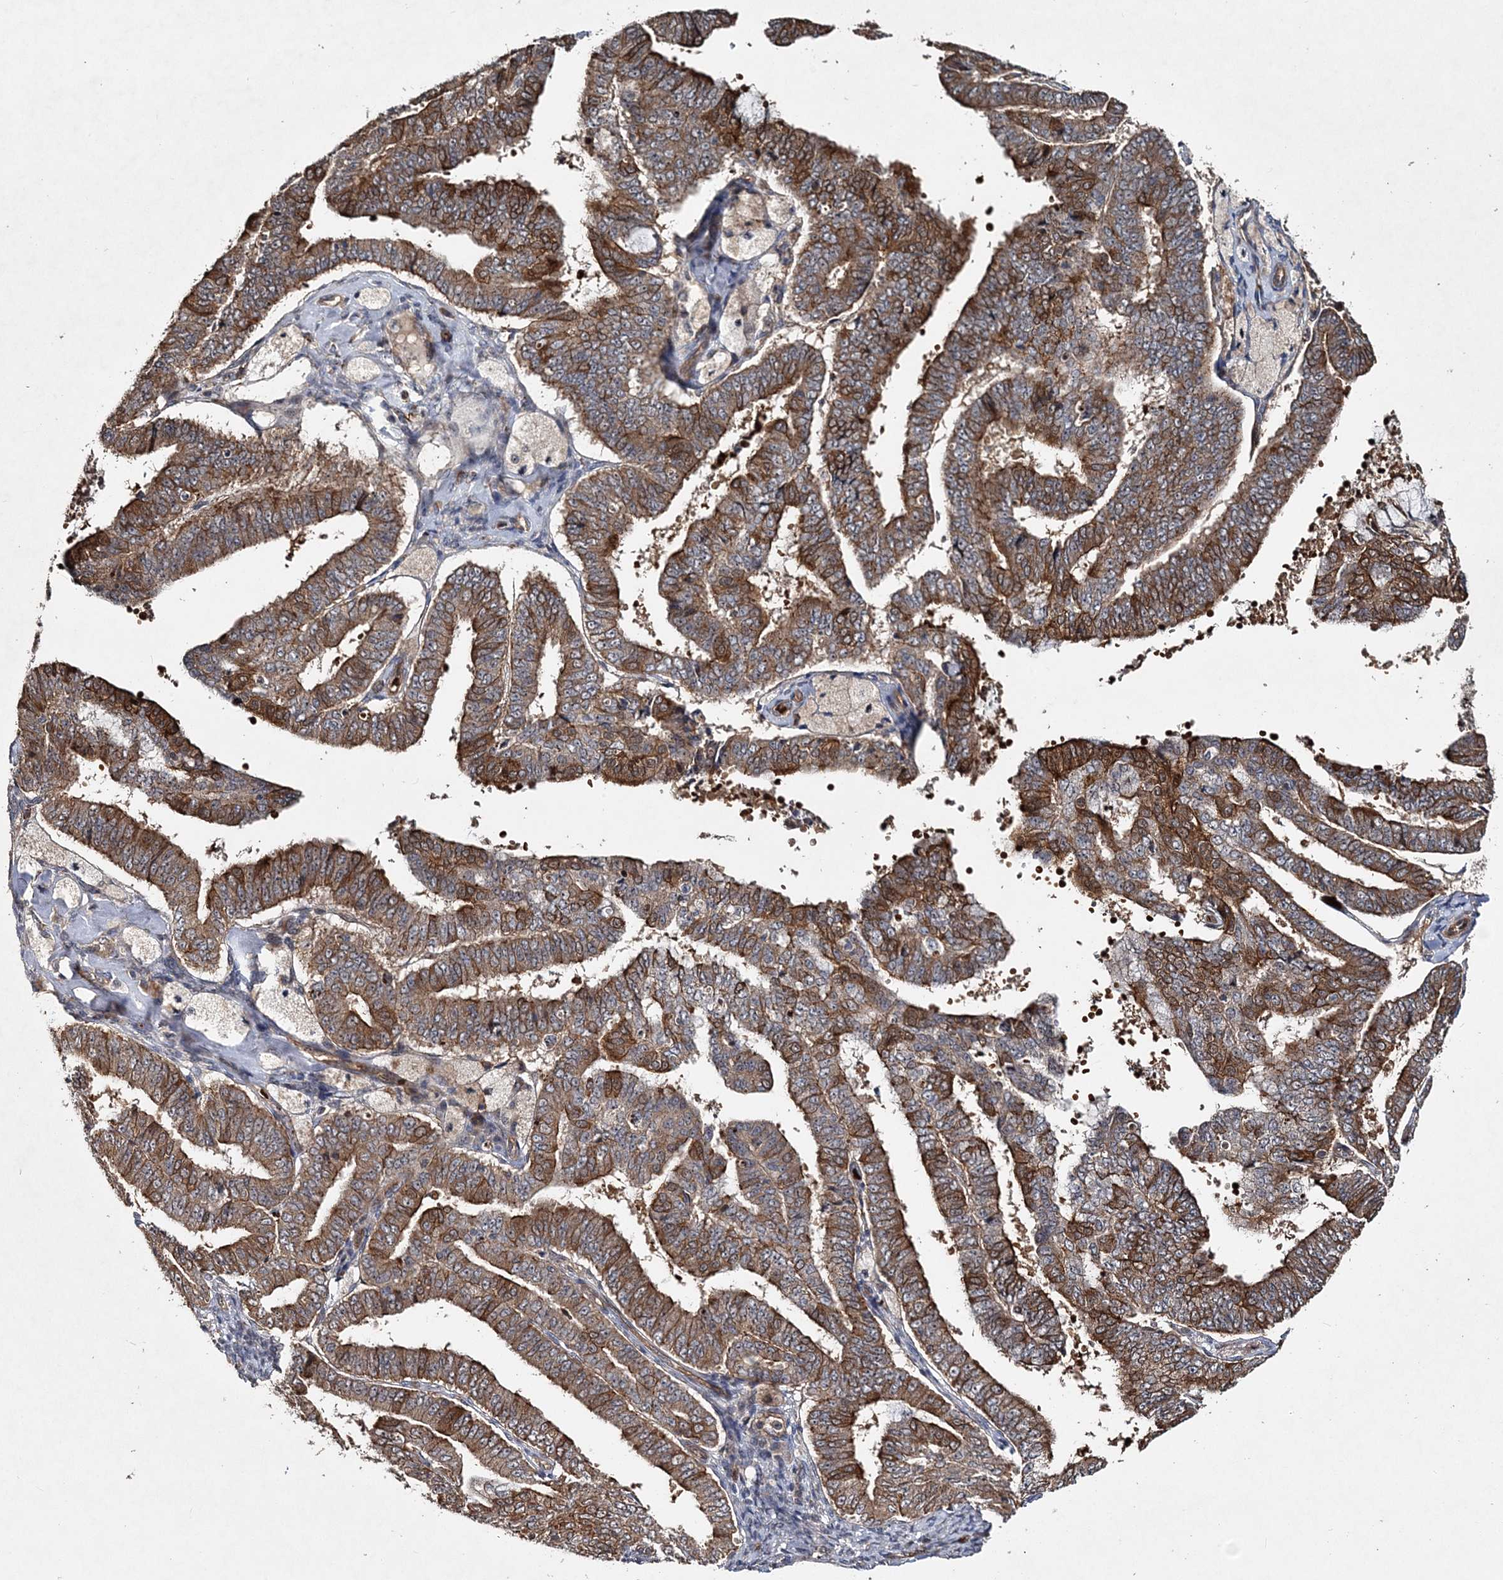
{"staining": {"intensity": "strong", "quantity": ">75%", "location": "cytoplasmic/membranous"}, "tissue": "endometrial cancer", "cell_type": "Tumor cells", "image_type": "cancer", "snomed": [{"axis": "morphology", "description": "Adenocarcinoma, NOS"}, {"axis": "topography", "description": "Endometrium"}], "caption": "Endometrial adenocarcinoma stained for a protein (brown) reveals strong cytoplasmic/membranous positive expression in about >75% of tumor cells.", "gene": "HYCC2", "patient": {"sex": "female", "age": 63}}